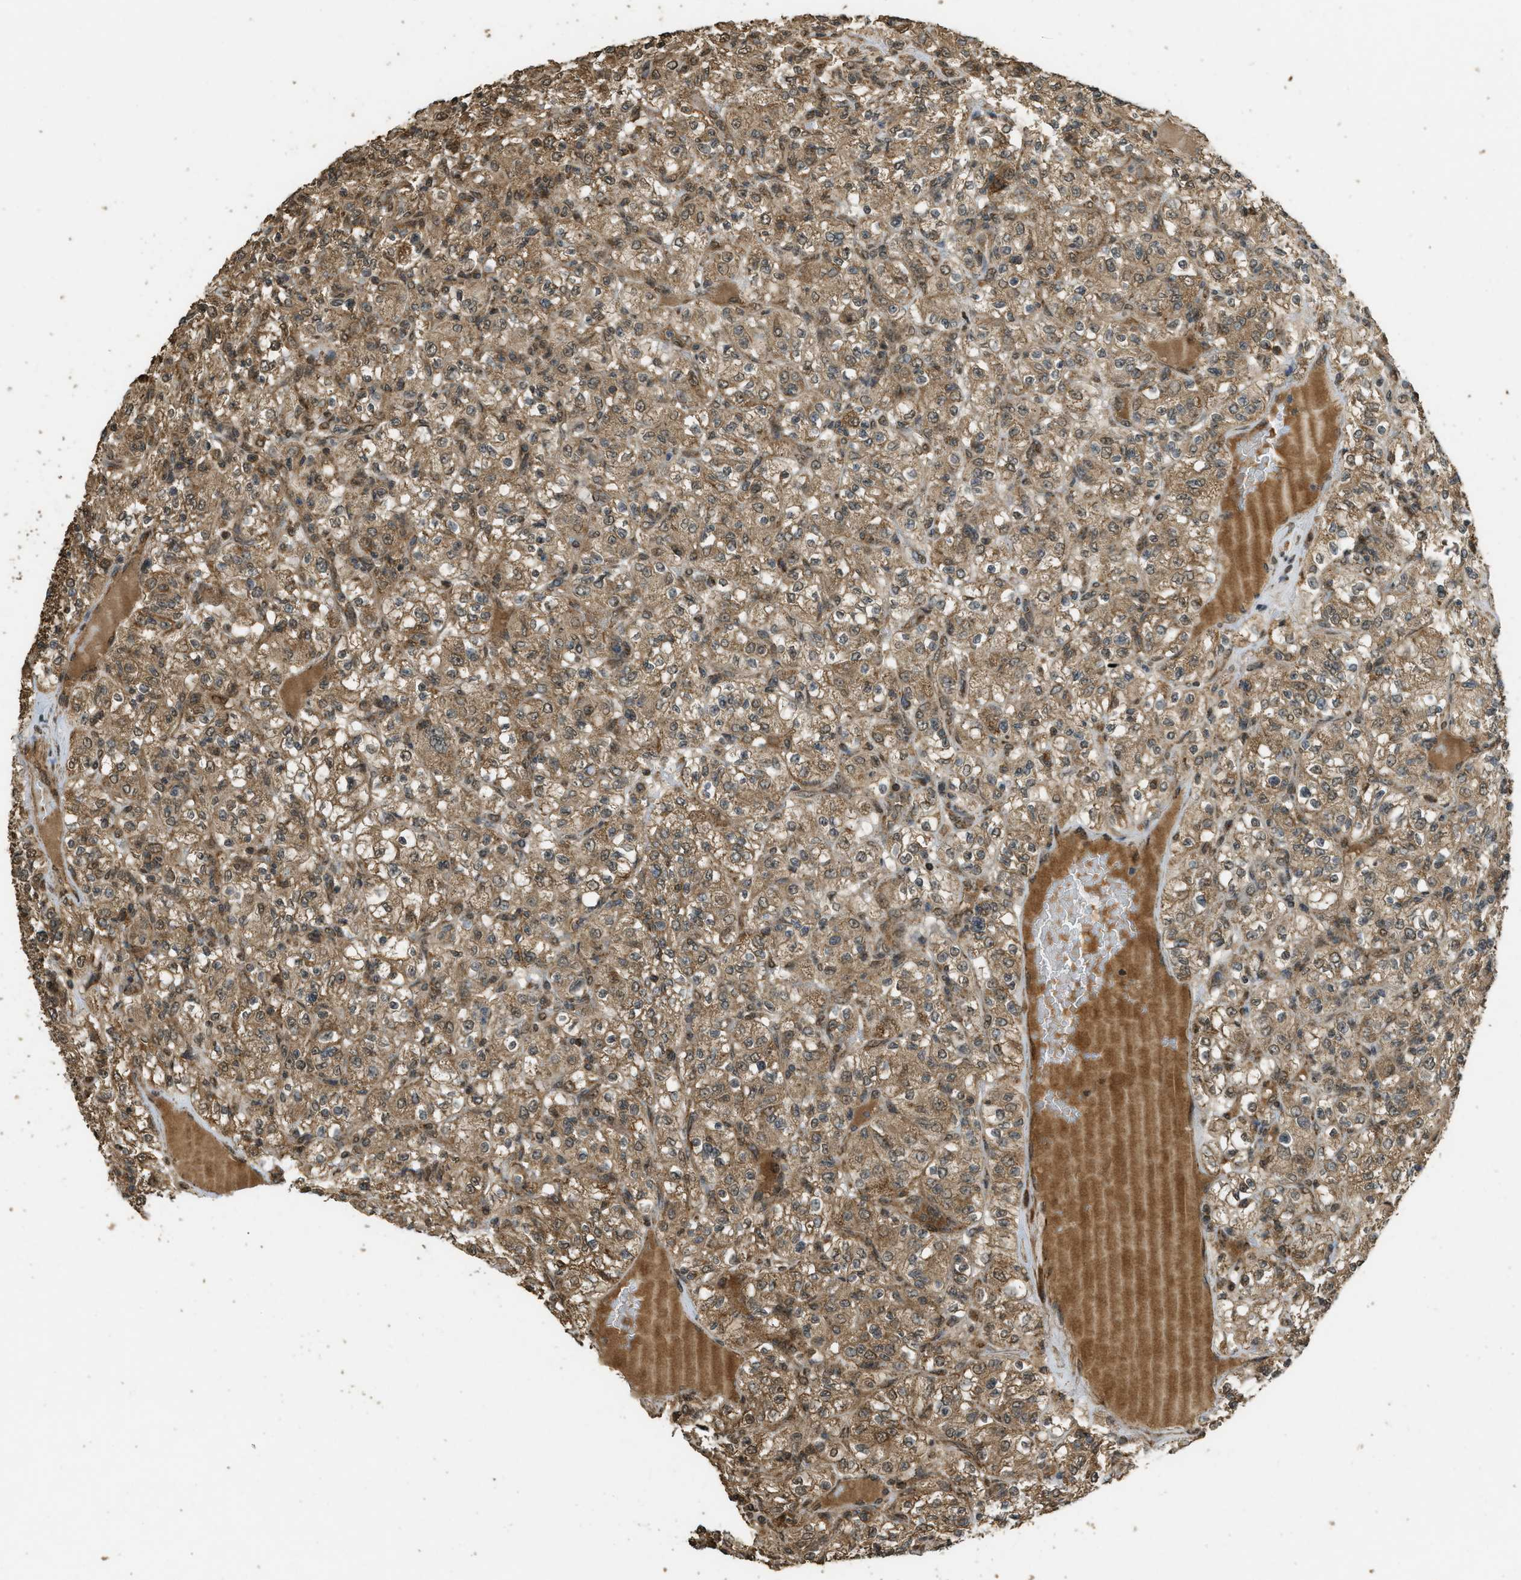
{"staining": {"intensity": "moderate", "quantity": ">75%", "location": "cytoplasmic/membranous"}, "tissue": "renal cancer", "cell_type": "Tumor cells", "image_type": "cancer", "snomed": [{"axis": "morphology", "description": "Normal tissue, NOS"}, {"axis": "morphology", "description": "Adenocarcinoma, NOS"}, {"axis": "topography", "description": "Kidney"}], "caption": "Human renal cancer (adenocarcinoma) stained for a protein (brown) displays moderate cytoplasmic/membranous positive positivity in approximately >75% of tumor cells.", "gene": "CTPS1", "patient": {"sex": "female", "age": 72}}